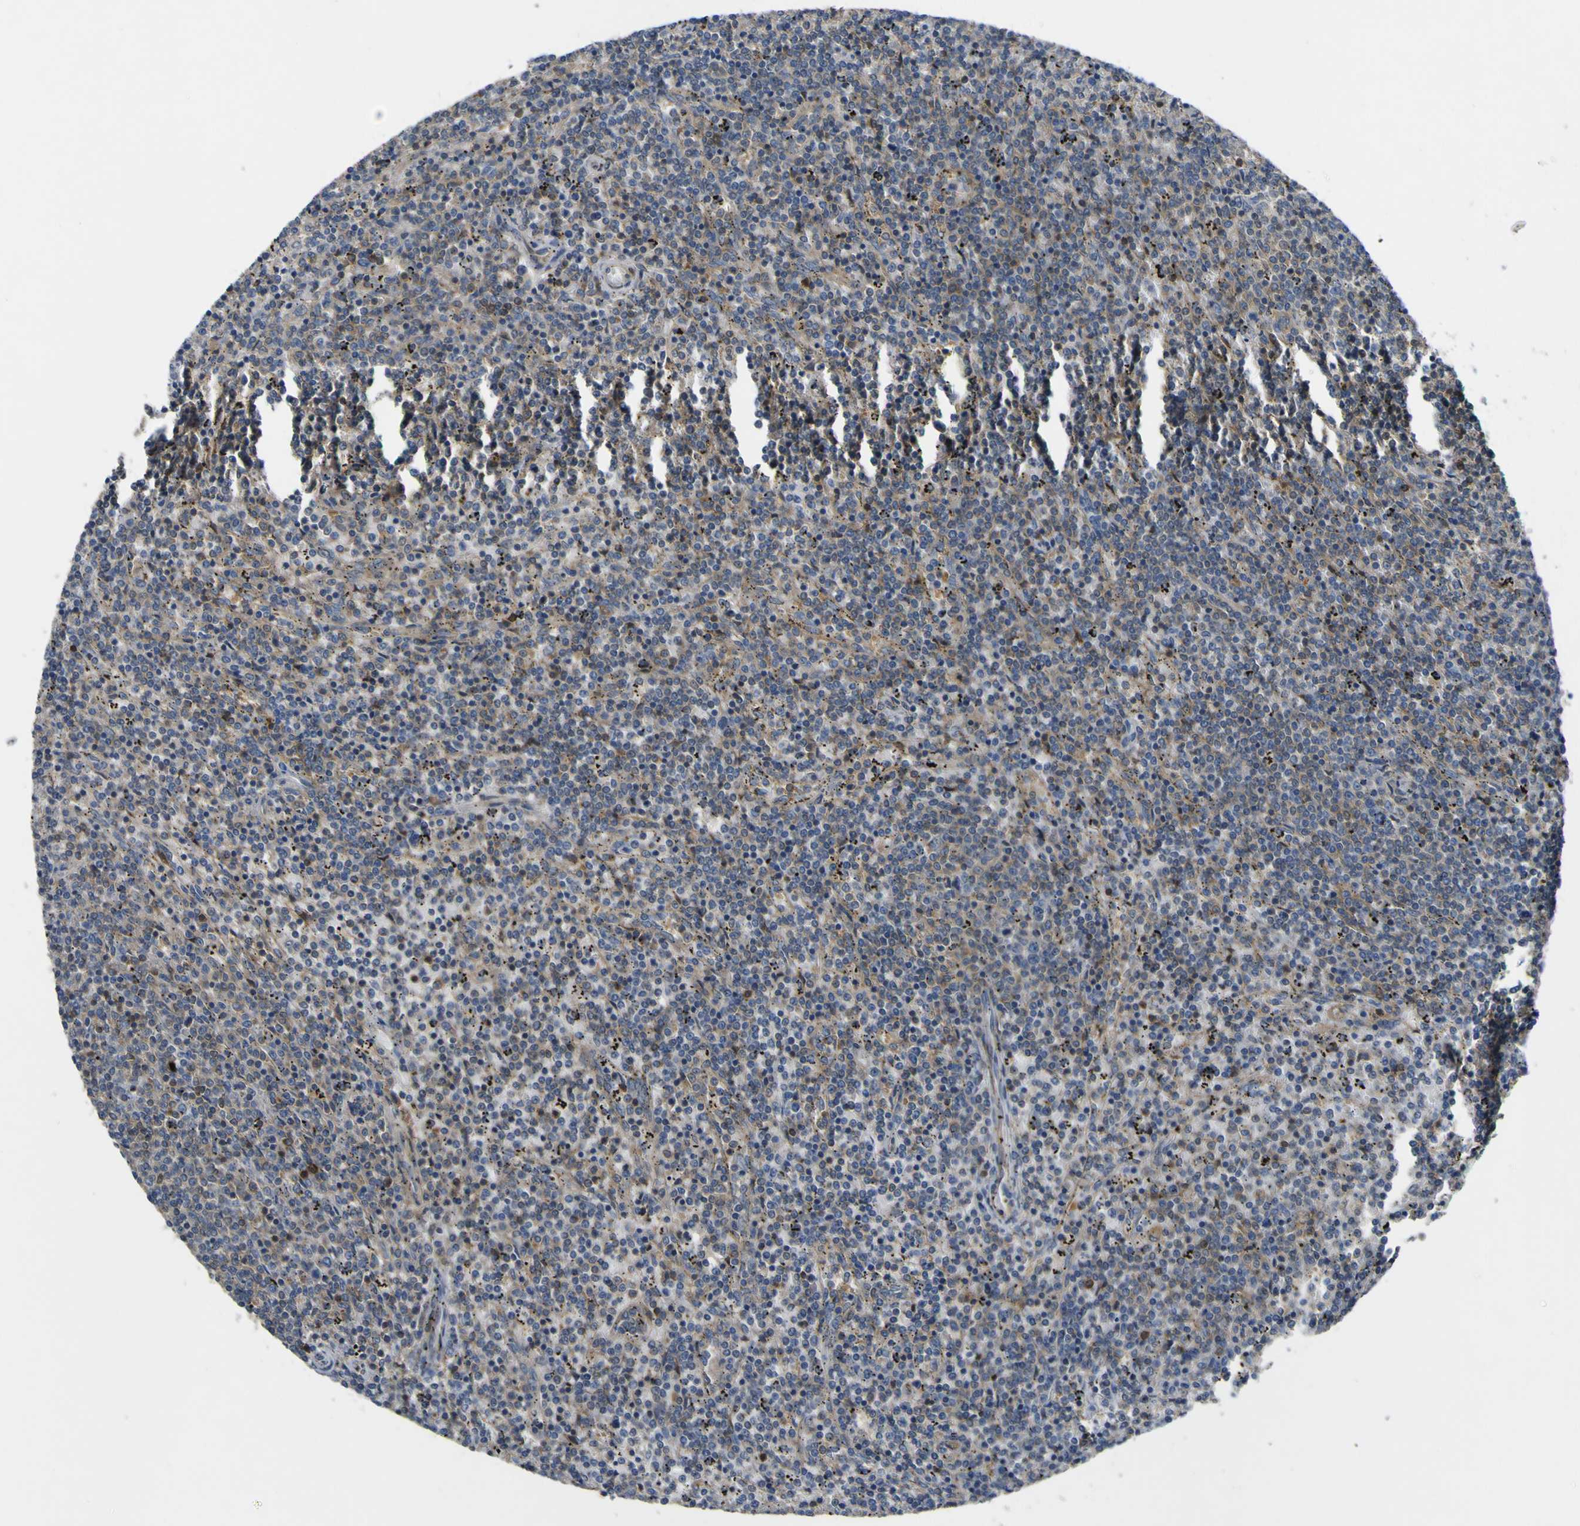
{"staining": {"intensity": "moderate", "quantity": "25%-75%", "location": "cytoplasmic/membranous"}, "tissue": "lymphoma", "cell_type": "Tumor cells", "image_type": "cancer", "snomed": [{"axis": "morphology", "description": "Malignant lymphoma, non-Hodgkin's type, Low grade"}, {"axis": "topography", "description": "Spleen"}], "caption": "A medium amount of moderate cytoplasmic/membranous positivity is present in approximately 25%-75% of tumor cells in low-grade malignant lymphoma, non-Hodgkin's type tissue.", "gene": "EML2", "patient": {"sex": "female", "age": 50}}